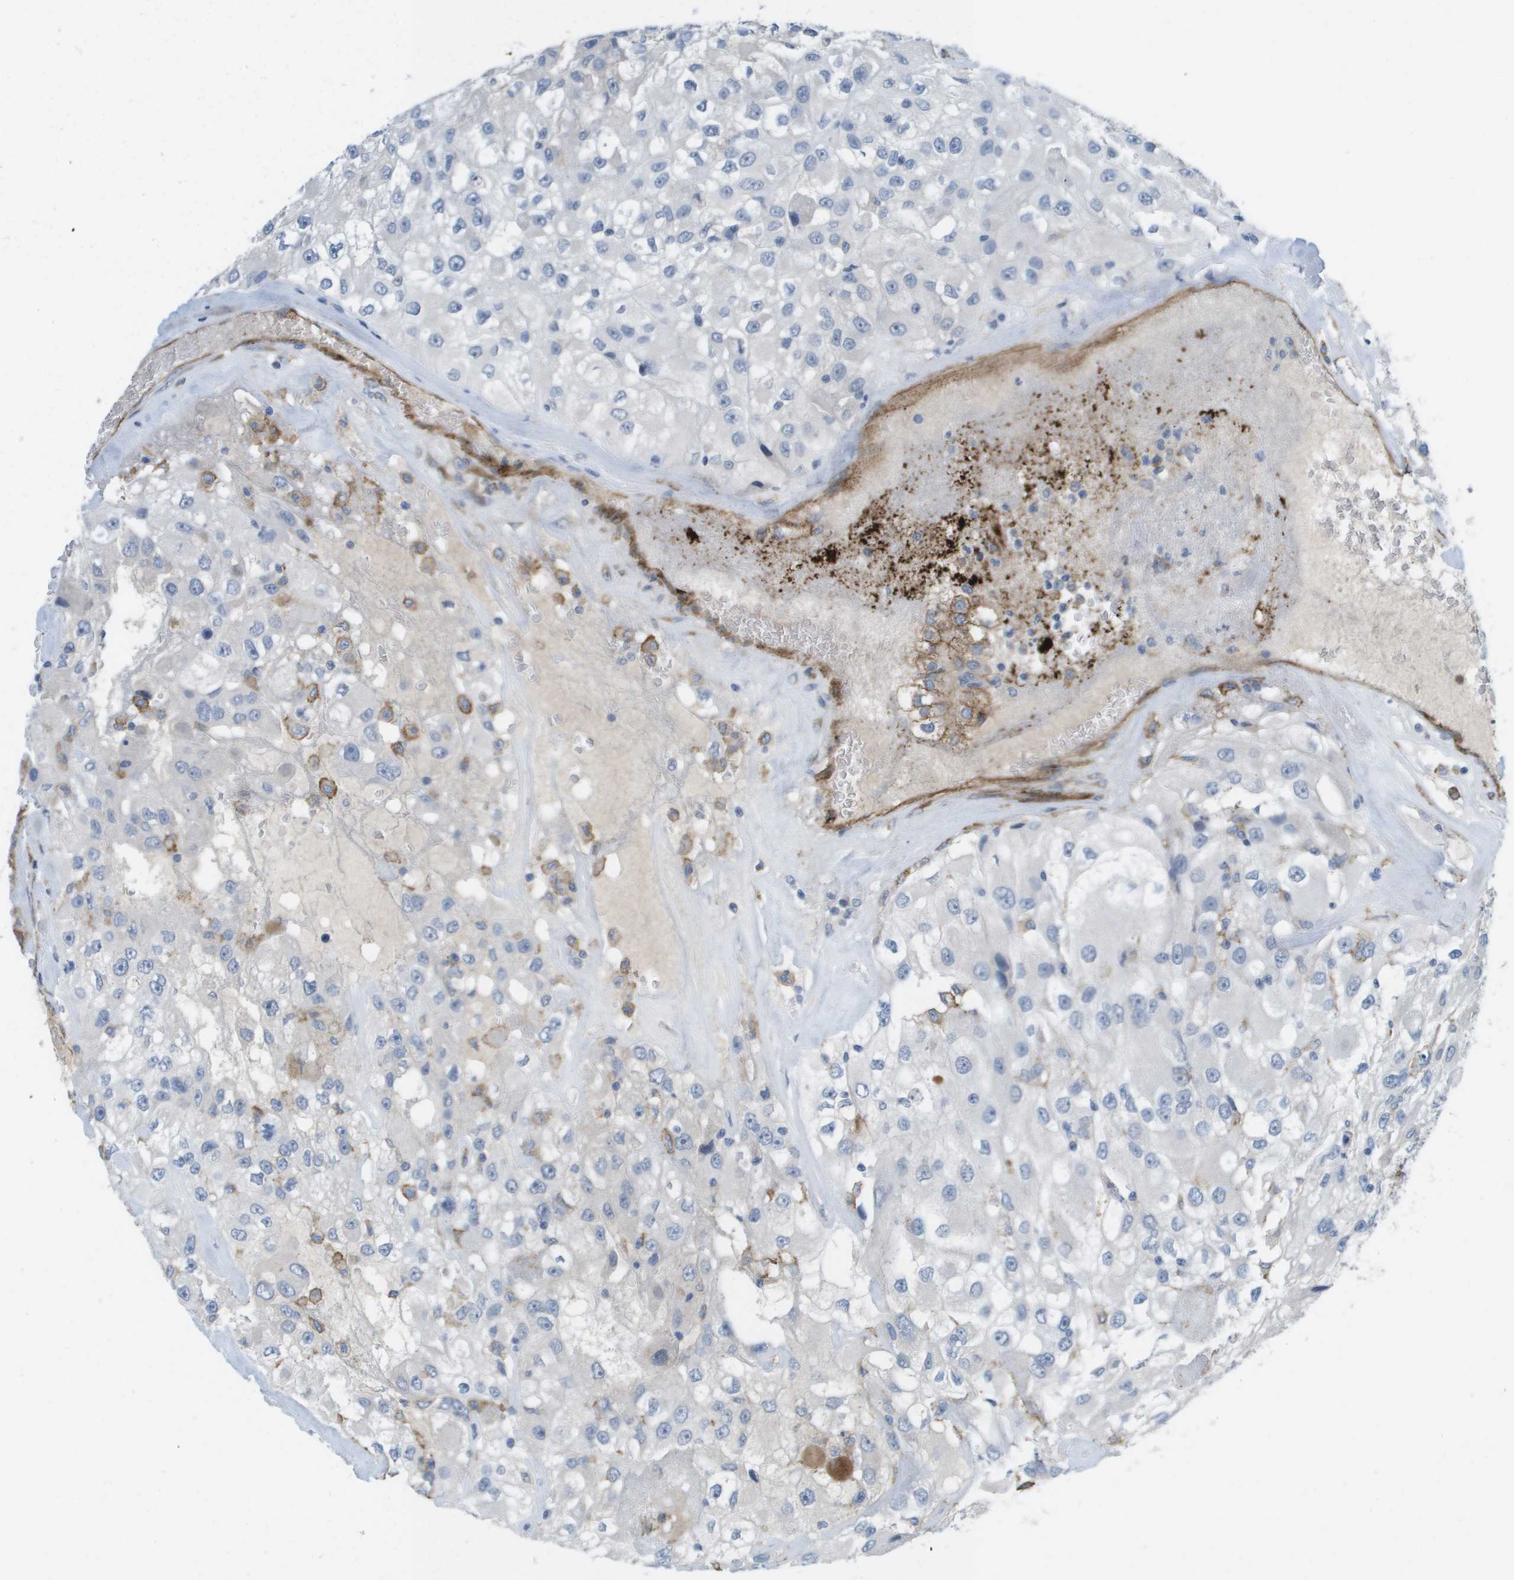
{"staining": {"intensity": "negative", "quantity": "none", "location": "none"}, "tissue": "renal cancer", "cell_type": "Tumor cells", "image_type": "cancer", "snomed": [{"axis": "morphology", "description": "Adenocarcinoma, NOS"}, {"axis": "topography", "description": "Kidney"}], "caption": "The image demonstrates no staining of tumor cells in renal adenocarcinoma.", "gene": "ANGPT2", "patient": {"sex": "female", "age": 52}}